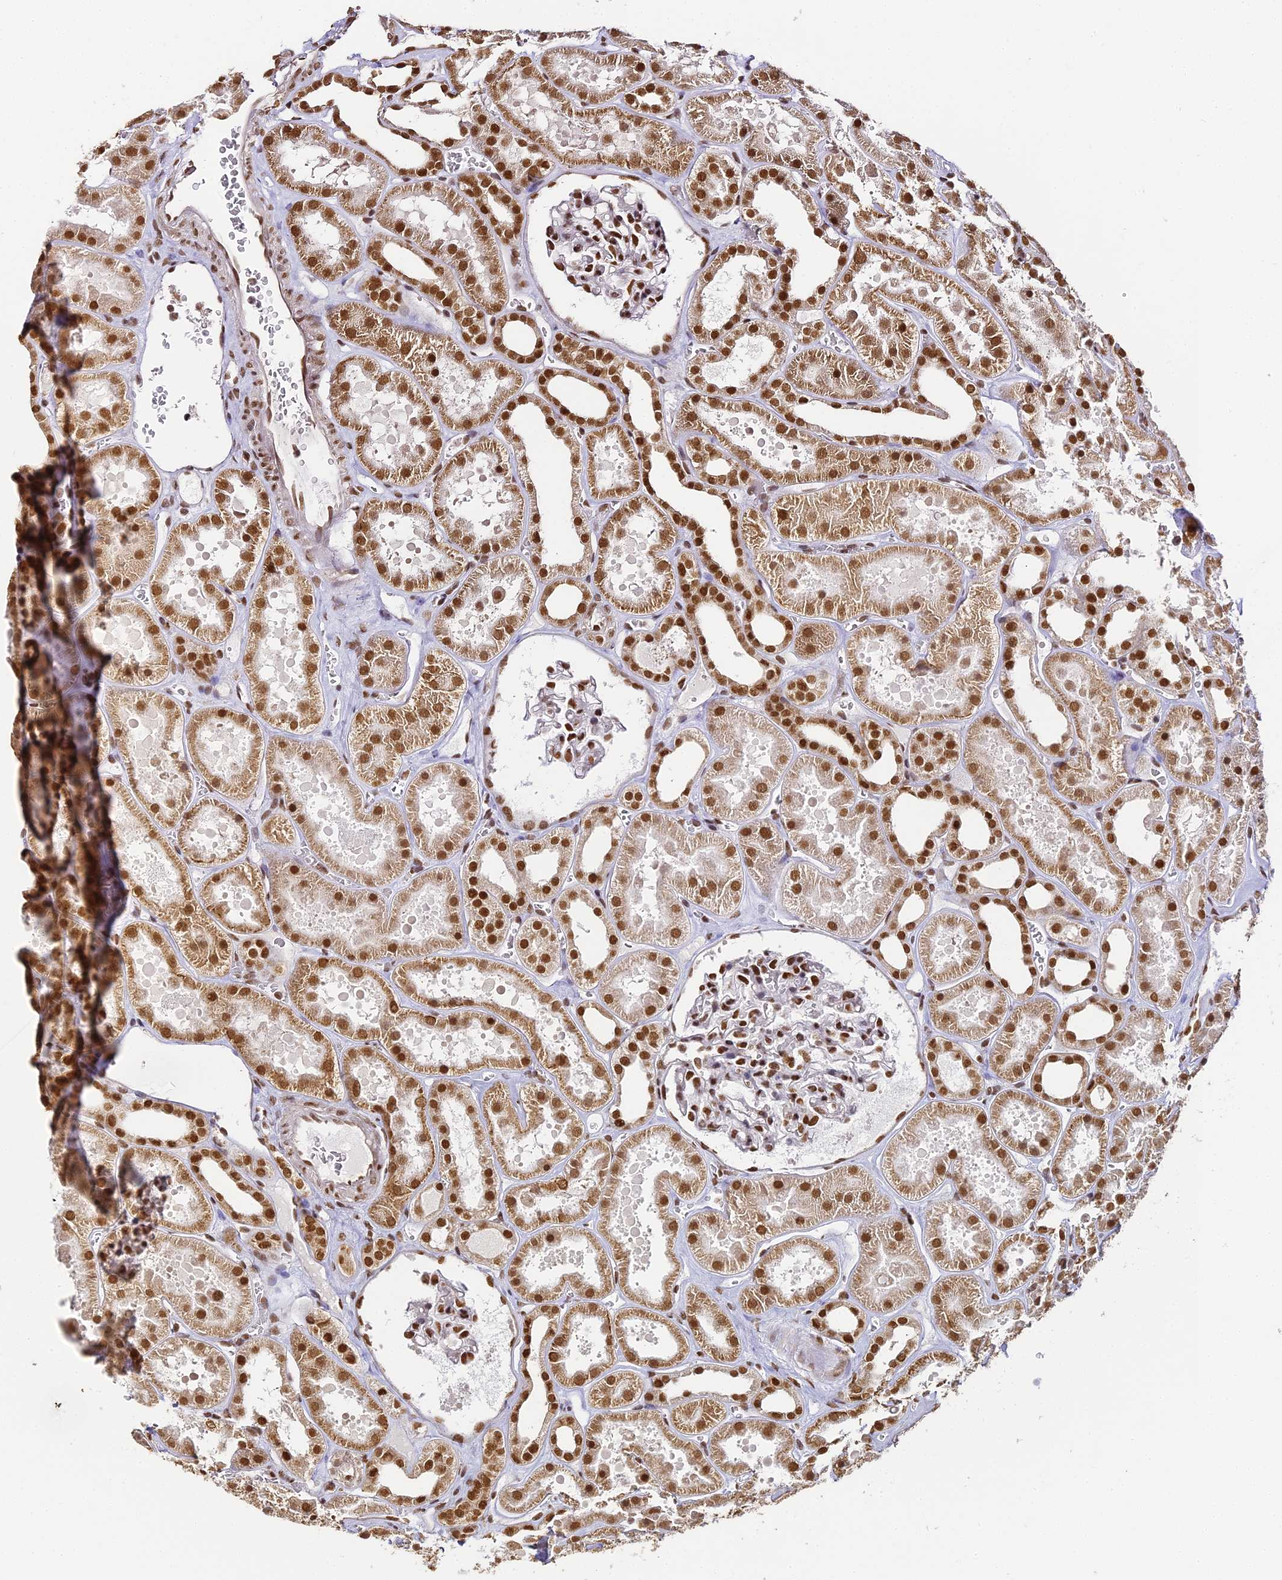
{"staining": {"intensity": "moderate", "quantity": ">75%", "location": "nuclear"}, "tissue": "kidney", "cell_type": "Cells in glomeruli", "image_type": "normal", "snomed": [{"axis": "morphology", "description": "Normal tissue, NOS"}, {"axis": "topography", "description": "Kidney"}], "caption": "Brown immunohistochemical staining in unremarkable human kidney exhibits moderate nuclear positivity in approximately >75% of cells in glomeruli. Immunohistochemistry (ihc) stains the protein in brown and the nuclei are stained blue.", "gene": "HNRNPA1", "patient": {"sex": "female", "age": 41}}